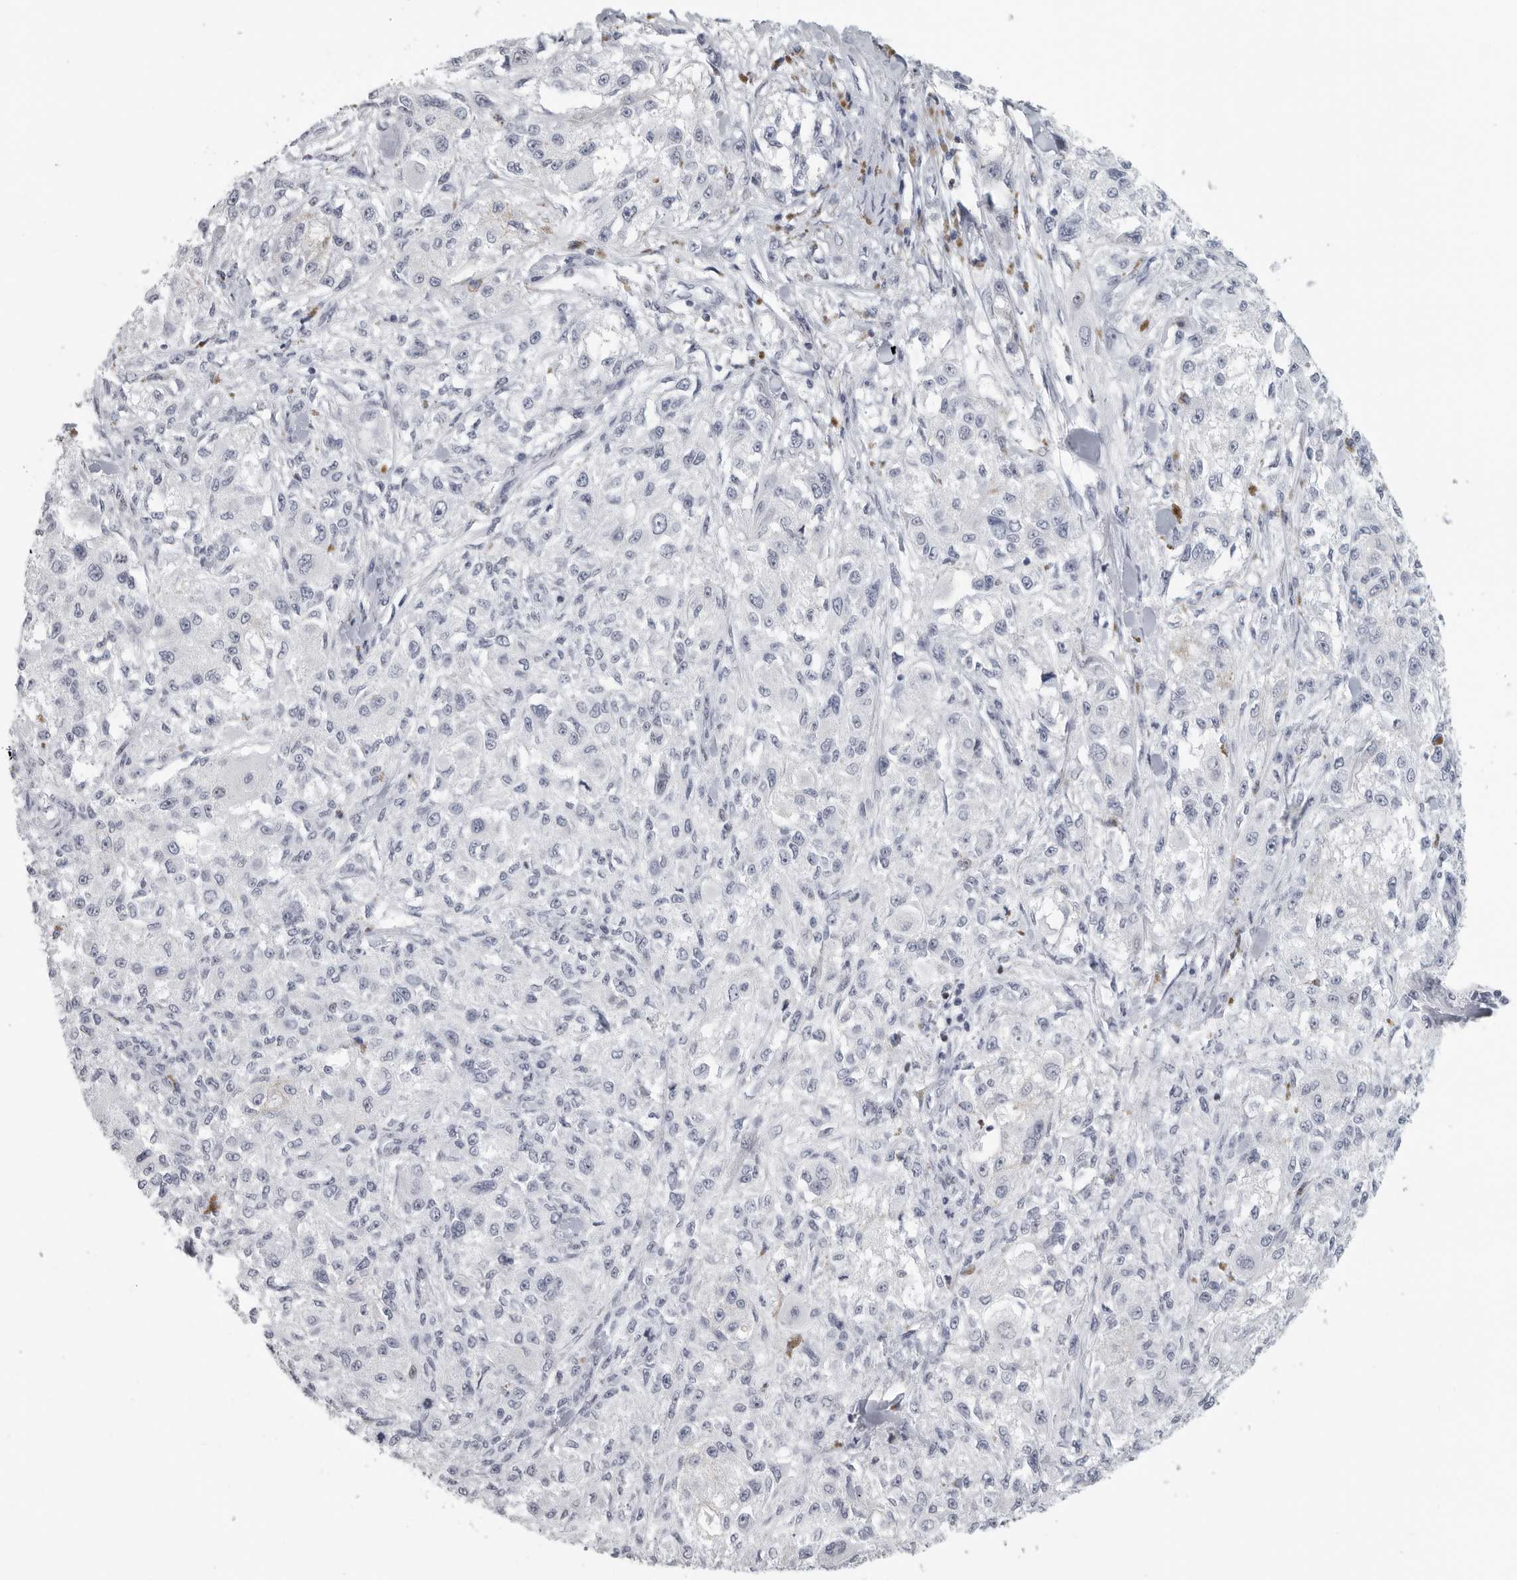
{"staining": {"intensity": "negative", "quantity": "none", "location": "none"}, "tissue": "melanoma", "cell_type": "Tumor cells", "image_type": "cancer", "snomed": [{"axis": "morphology", "description": "Necrosis, NOS"}, {"axis": "morphology", "description": "Malignant melanoma, NOS"}, {"axis": "topography", "description": "Skin"}], "caption": "Immunohistochemistry of melanoma displays no staining in tumor cells. The staining is performed using DAB brown chromogen with nuclei counter-stained in using hematoxylin.", "gene": "SATB2", "patient": {"sex": "female", "age": 87}}